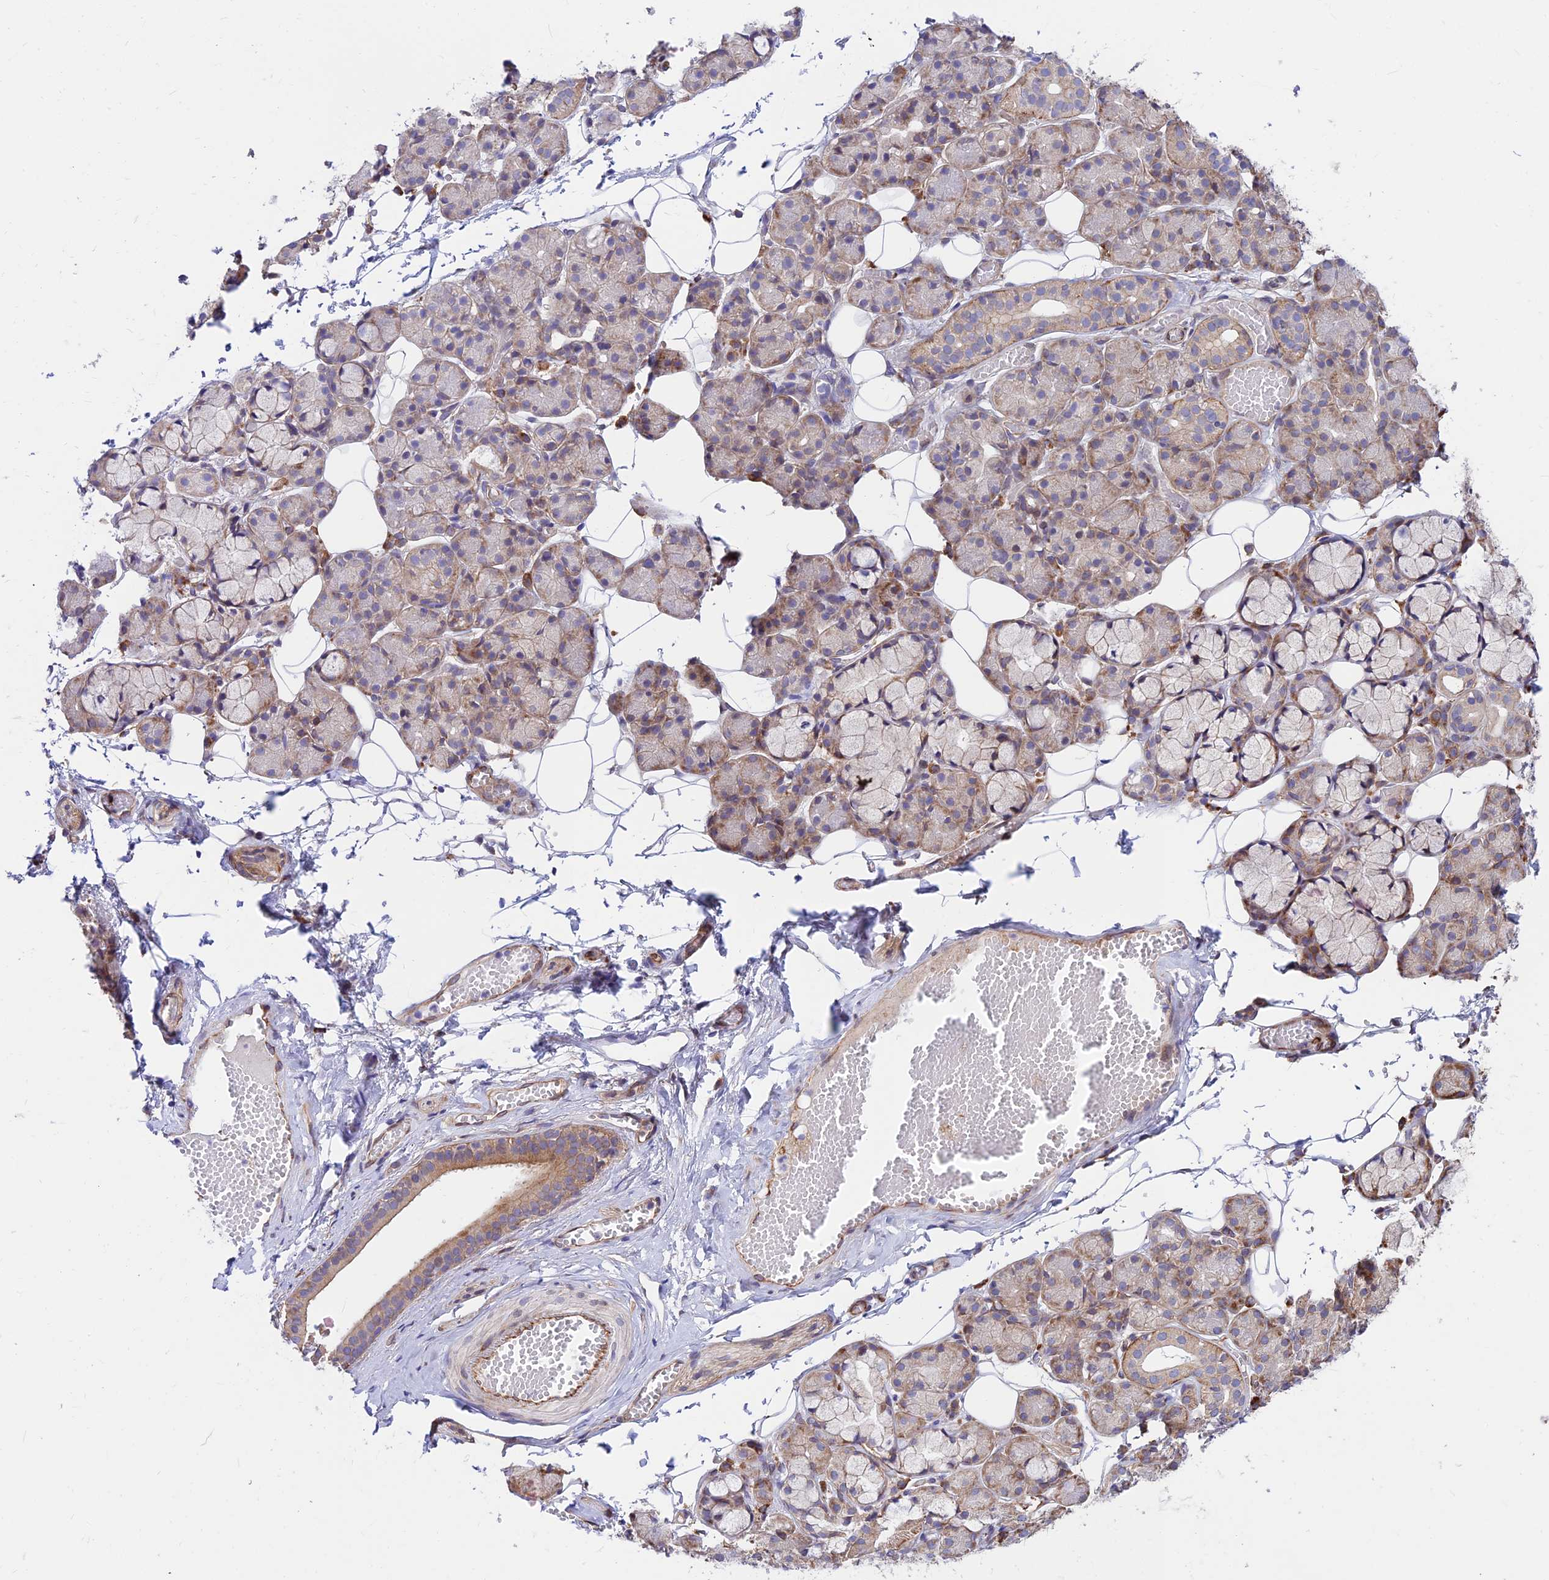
{"staining": {"intensity": "moderate", "quantity": "<25%", "location": "cytoplasmic/membranous"}, "tissue": "salivary gland", "cell_type": "Glandular cells", "image_type": "normal", "snomed": [{"axis": "morphology", "description": "Normal tissue, NOS"}, {"axis": "topography", "description": "Salivary gland"}], "caption": "This image shows immunohistochemistry (IHC) staining of normal salivary gland, with low moderate cytoplasmic/membranous positivity in about <25% of glandular cells.", "gene": "EXOC3L4", "patient": {"sex": "male", "age": 63}}